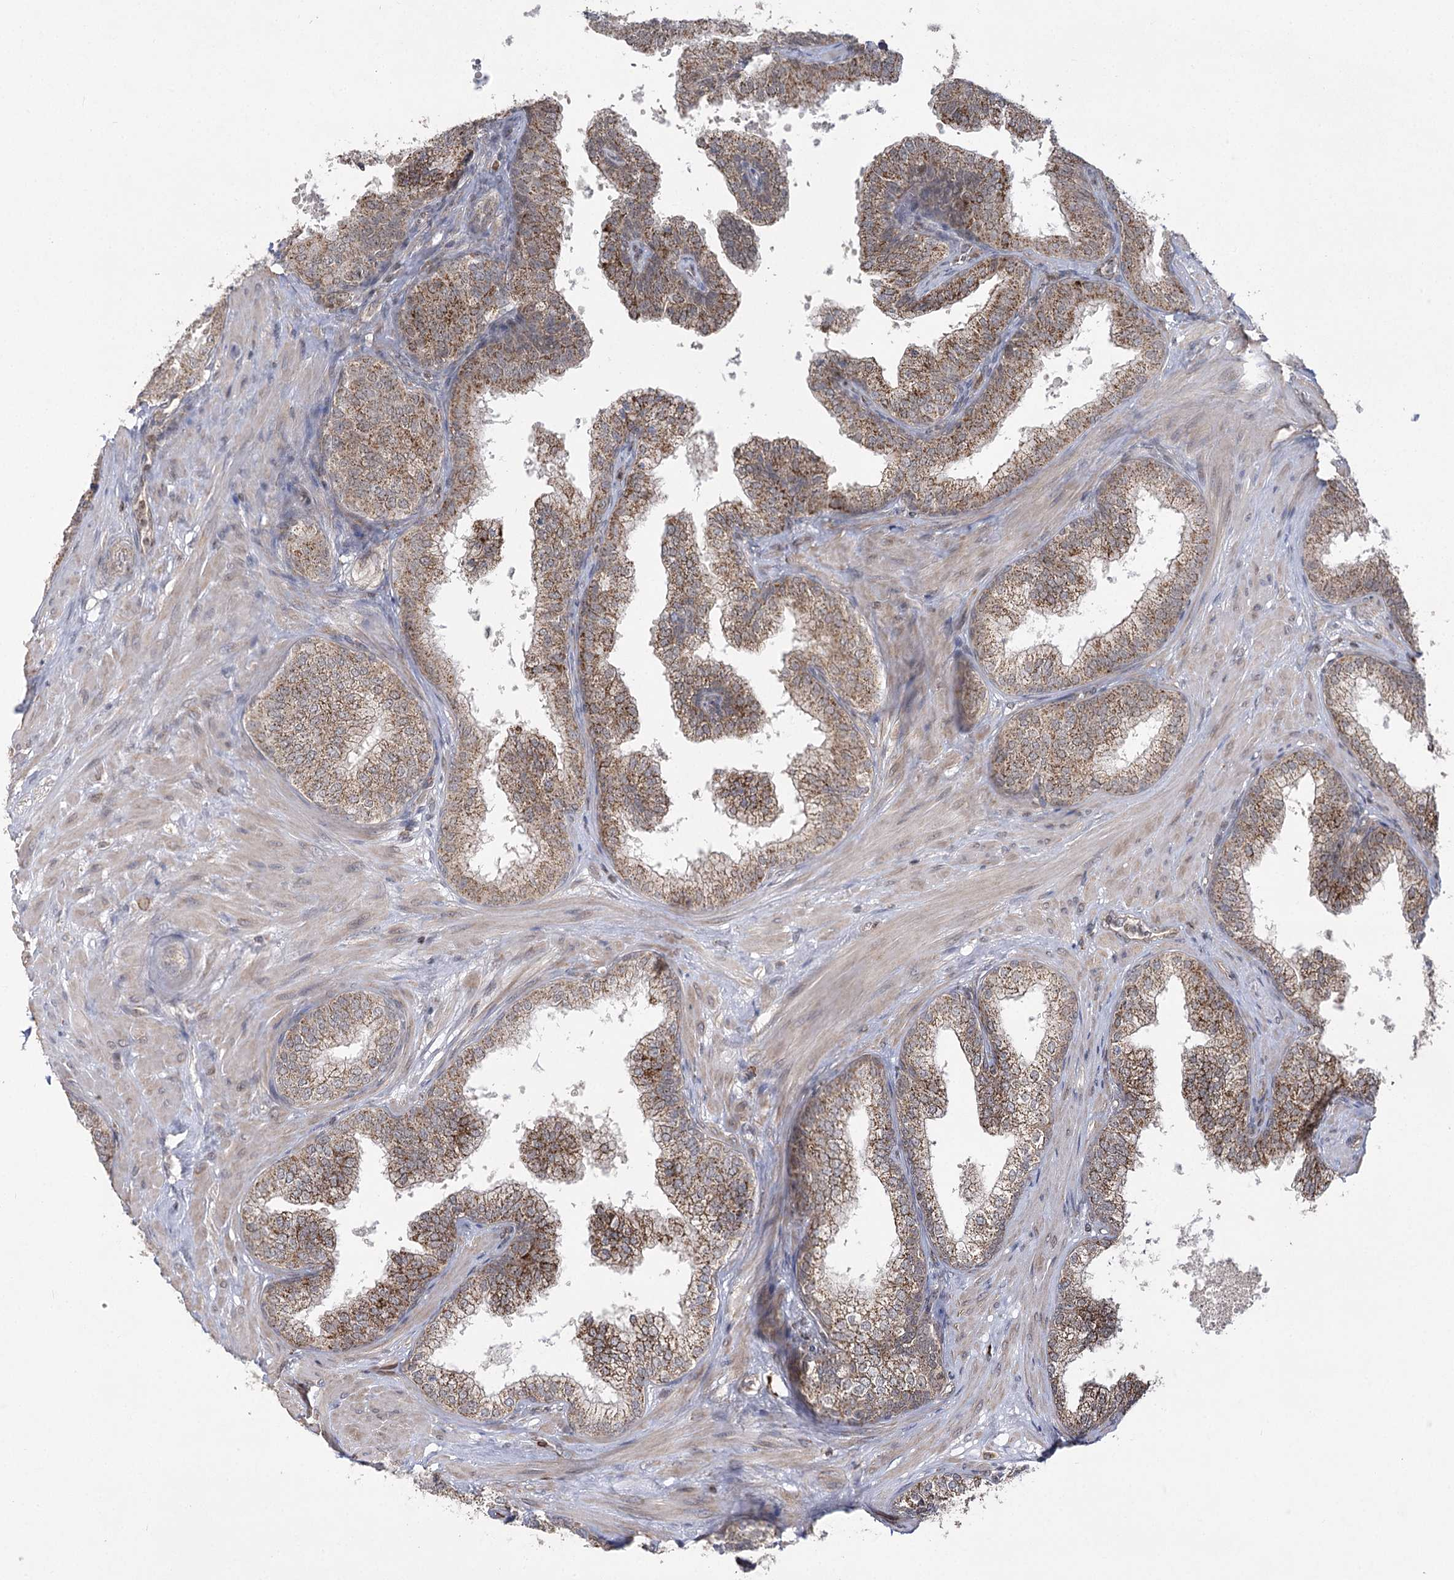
{"staining": {"intensity": "moderate", "quantity": ">75%", "location": "cytoplasmic/membranous"}, "tissue": "prostate", "cell_type": "Glandular cells", "image_type": "normal", "snomed": [{"axis": "morphology", "description": "Normal tissue, NOS"}, {"axis": "topography", "description": "Prostate"}], "caption": "Human prostate stained with a brown dye demonstrates moderate cytoplasmic/membranous positive staining in about >75% of glandular cells.", "gene": "SLC4A1AP", "patient": {"sex": "male", "age": 60}}